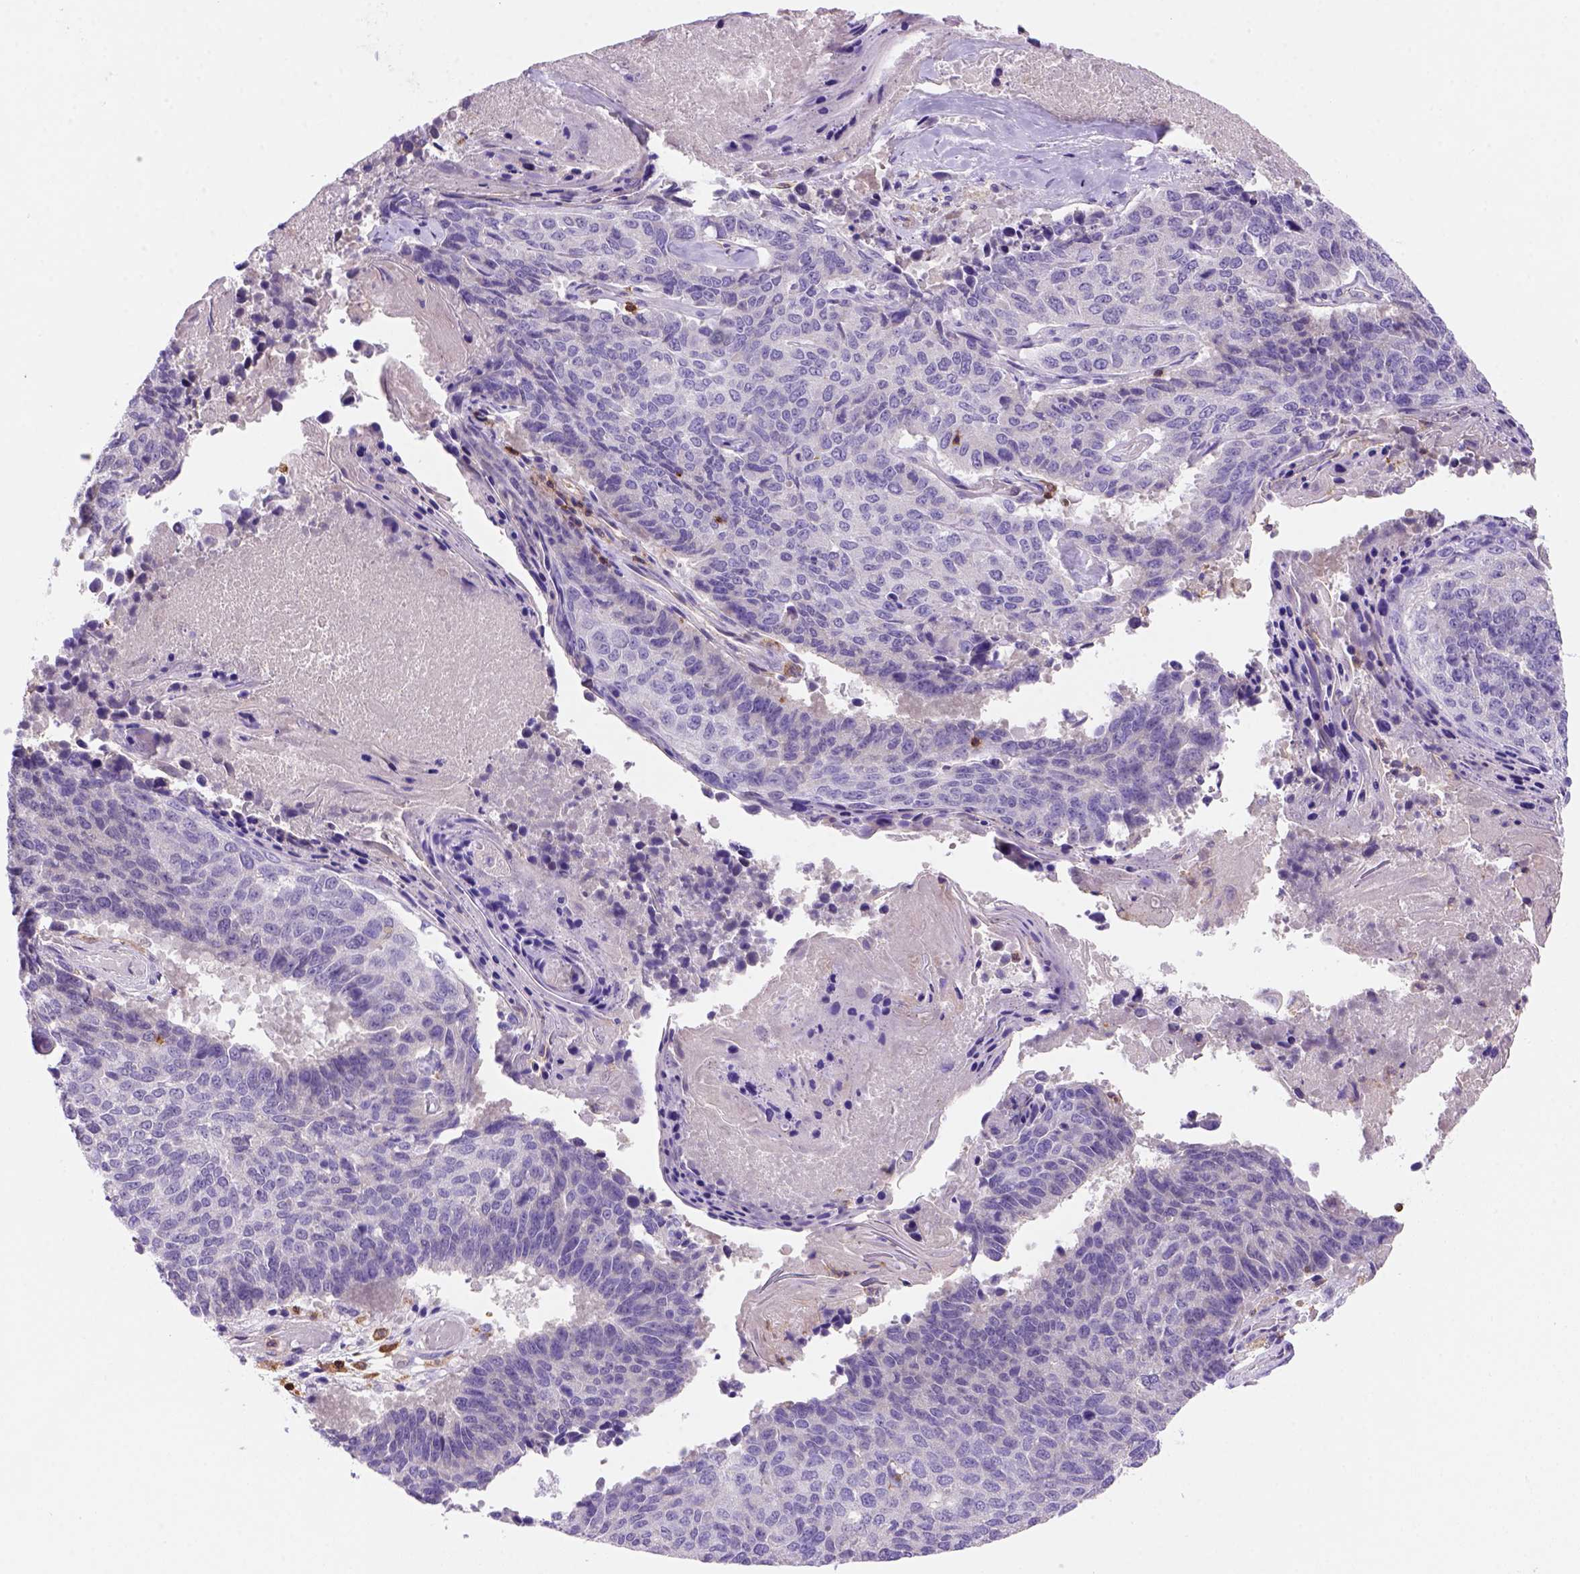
{"staining": {"intensity": "negative", "quantity": "none", "location": "none"}, "tissue": "lung cancer", "cell_type": "Tumor cells", "image_type": "cancer", "snomed": [{"axis": "morphology", "description": "Squamous cell carcinoma, NOS"}, {"axis": "topography", "description": "Lung"}], "caption": "Tumor cells show no significant expression in lung squamous cell carcinoma.", "gene": "INPP5D", "patient": {"sex": "male", "age": 73}}